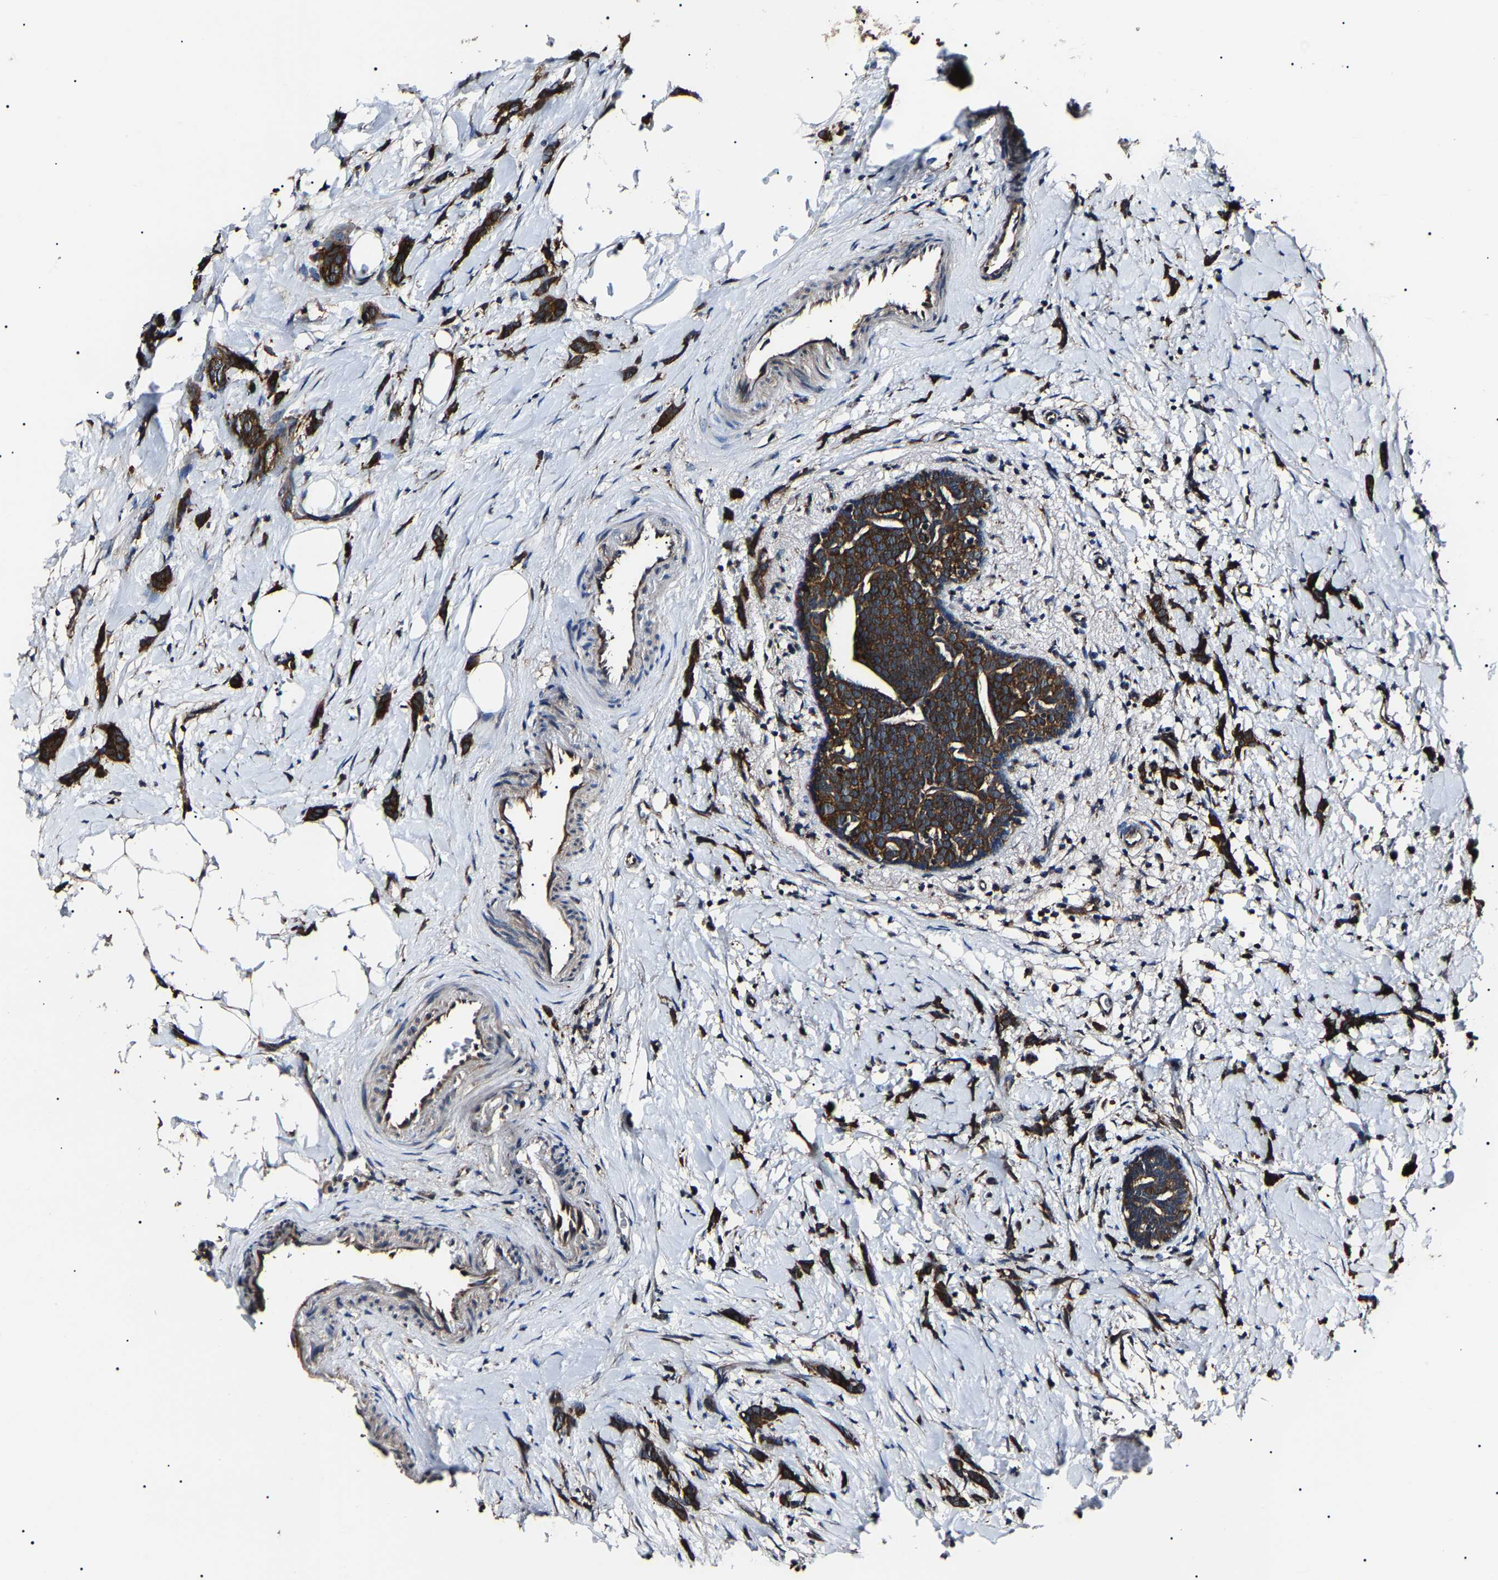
{"staining": {"intensity": "strong", "quantity": ">75%", "location": "cytoplasmic/membranous"}, "tissue": "breast cancer", "cell_type": "Tumor cells", "image_type": "cancer", "snomed": [{"axis": "morphology", "description": "Lobular carcinoma, in situ"}, {"axis": "morphology", "description": "Lobular carcinoma"}, {"axis": "topography", "description": "Breast"}], "caption": "Immunohistochemical staining of human breast cancer (lobular carcinoma in situ) exhibits strong cytoplasmic/membranous protein positivity in about >75% of tumor cells. (DAB (3,3'-diaminobenzidine) = brown stain, brightfield microscopy at high magnification).", "gene": "CCT8", "patient": {"sex": "female", "age": 41}}